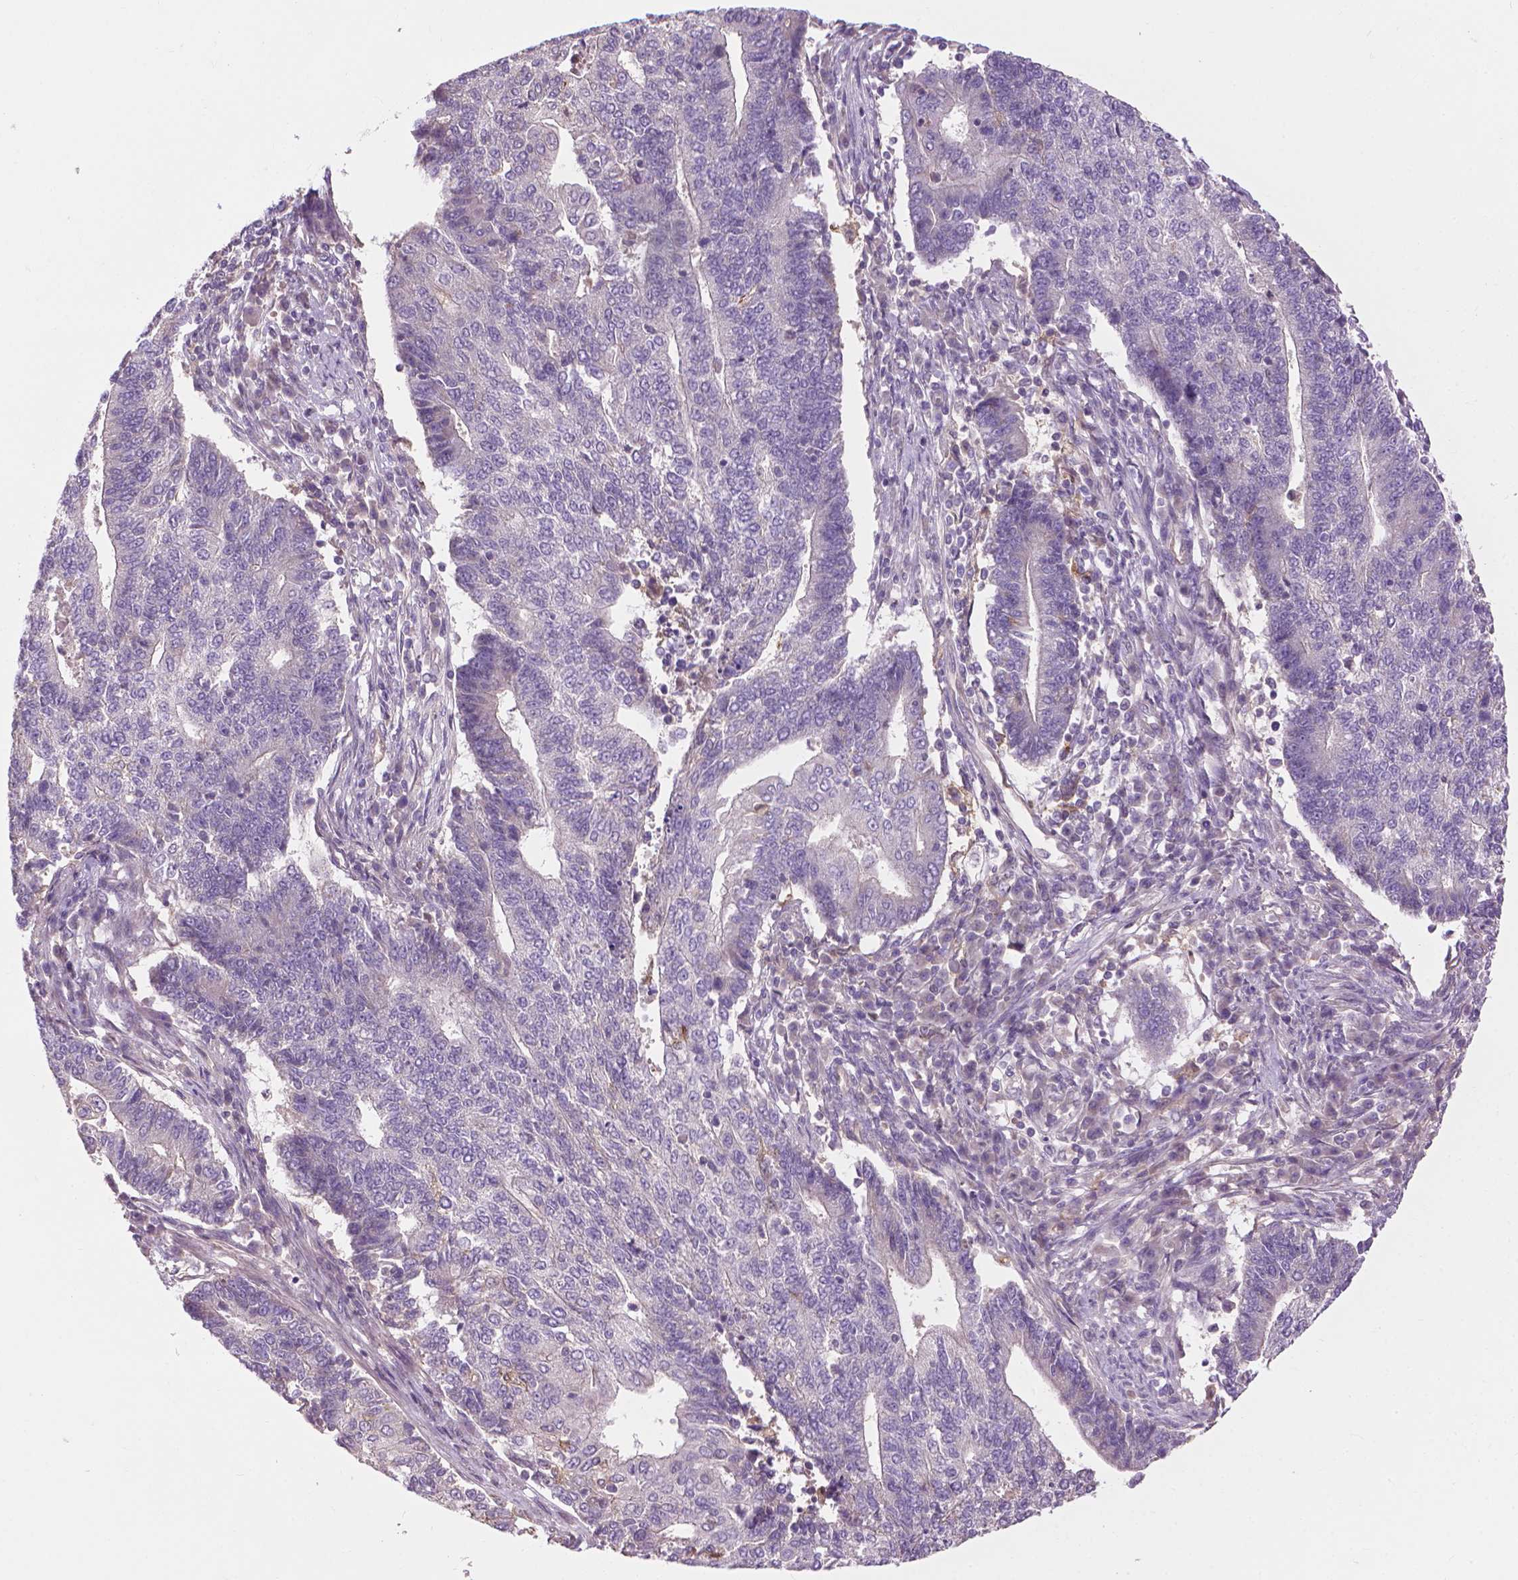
{"staining": {"intensity": "negative", "quantity": "none", "location": "none"}, "tissue": "endometrial cancer", "cell_type": "Tumor cells", "image_type": "cancer", "snomed": [{"axis": "morphology", "description": "Adenocarcinoma, NOS"}, {"axis": "topography", "description": "Uterus"}, {"axis": "topography", "description": "Endometrium"}], "caption": "A histopathology image of endometrial adenocarcinoma stained for a protein displays no brown staining in tumor cells. (DAB IHC visualized using brightfield microscopy, high magnification).", "gene": "RIIAD1", "patient": {"sex": "female", "age": 54}}